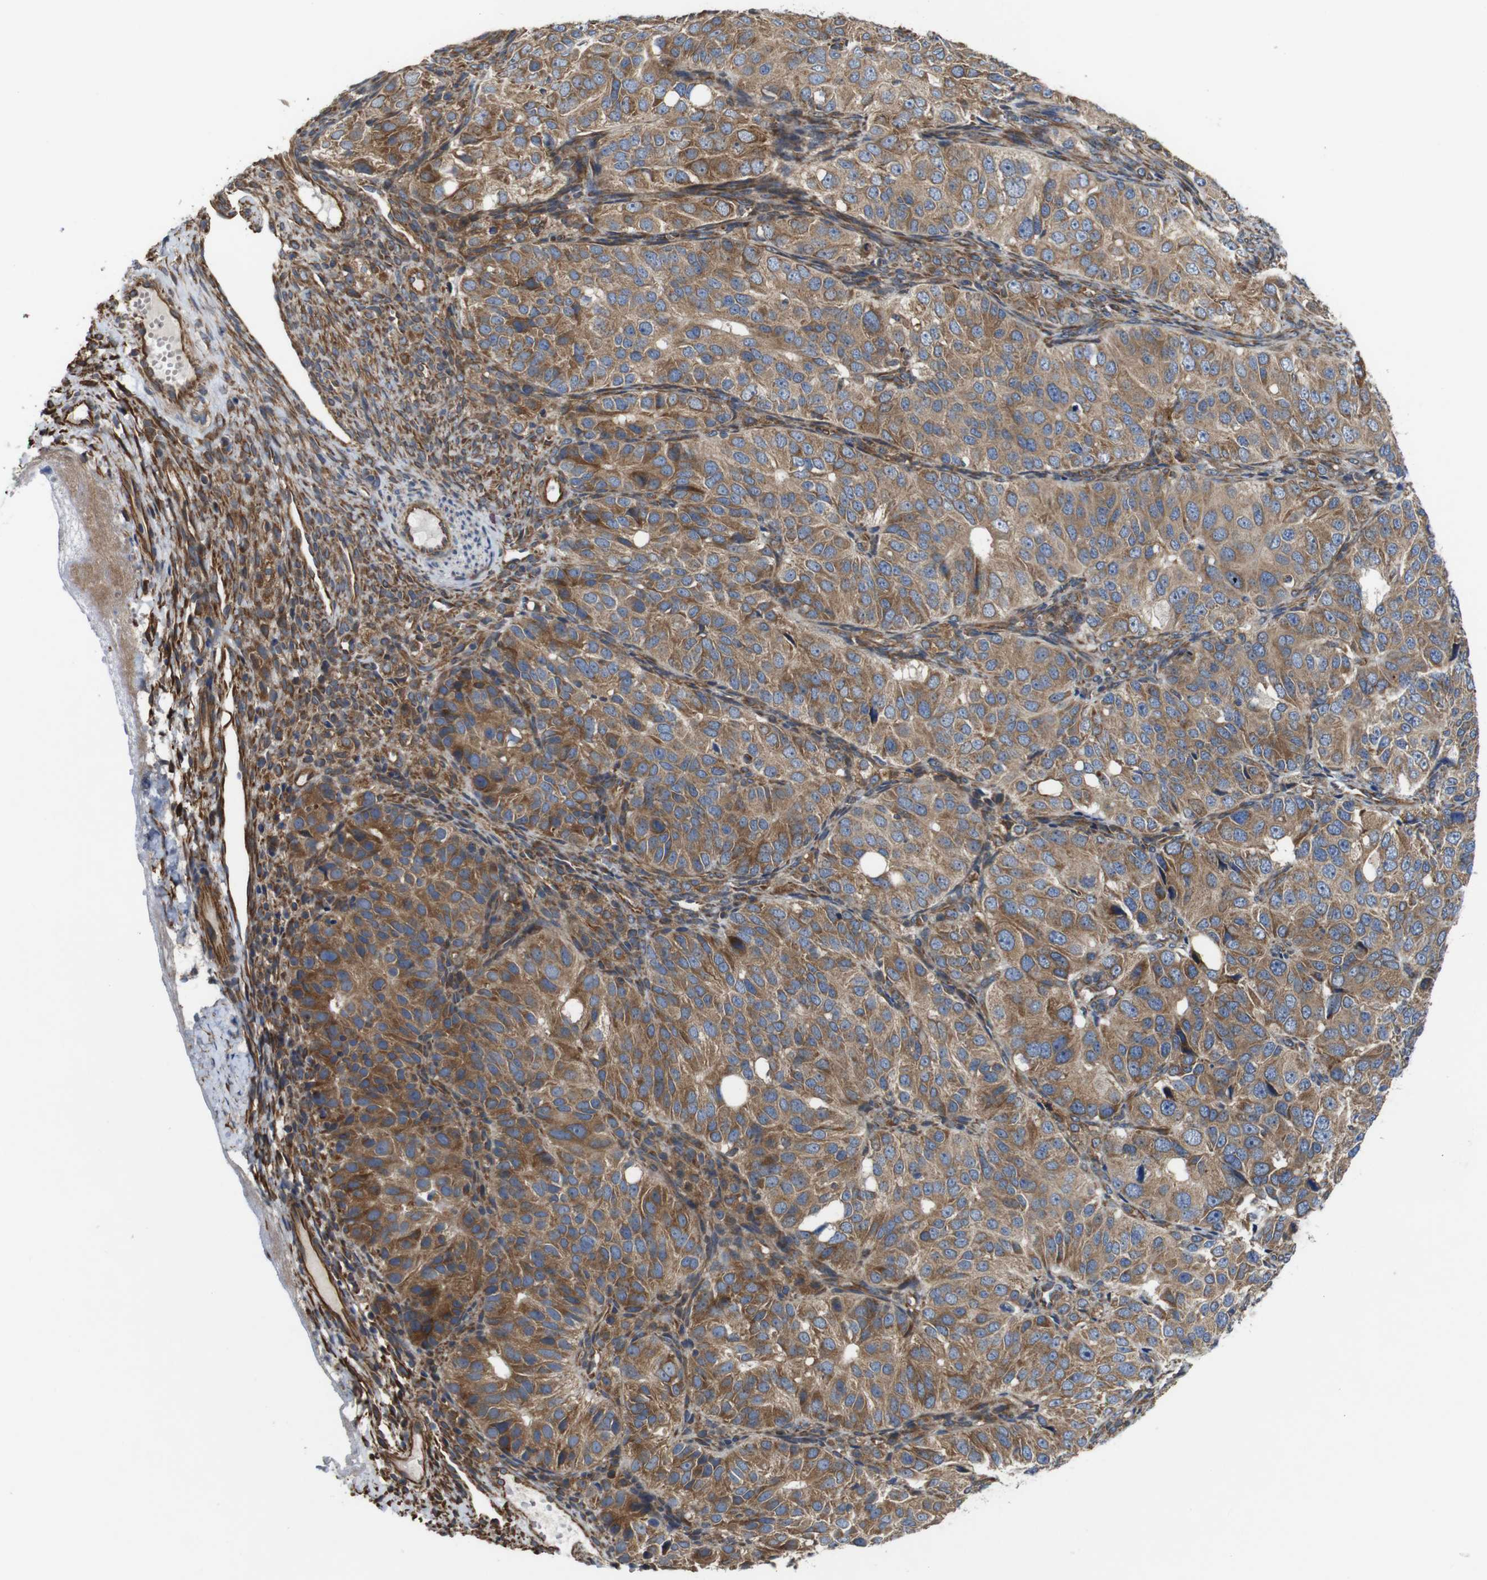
{"staining": {"intensity": "moderate", "quantity": ">75%", "location": "cytoplasmic/membranous"}, "tissue": "ovarian cancer", "cell_type": "Tumor cells", "image_type": "cancer", "snomed": [{"axis": "morphology", "description": "Carcinoma, endometroid"}, {"axis": "topography", "description": "Ovary"}], "caption": "Ovarian cancer was stained to show a protein in brown. There is medium levels of moderate cytoplasmic/membranous staining in approximately >75% of tumor cells. Using DAB (brown) and hematoxylin (blue) stains, captured at high magnification using brightfield microscopy.", "gene": "POMK", "patient": {"sex": "female", "age": 51}}